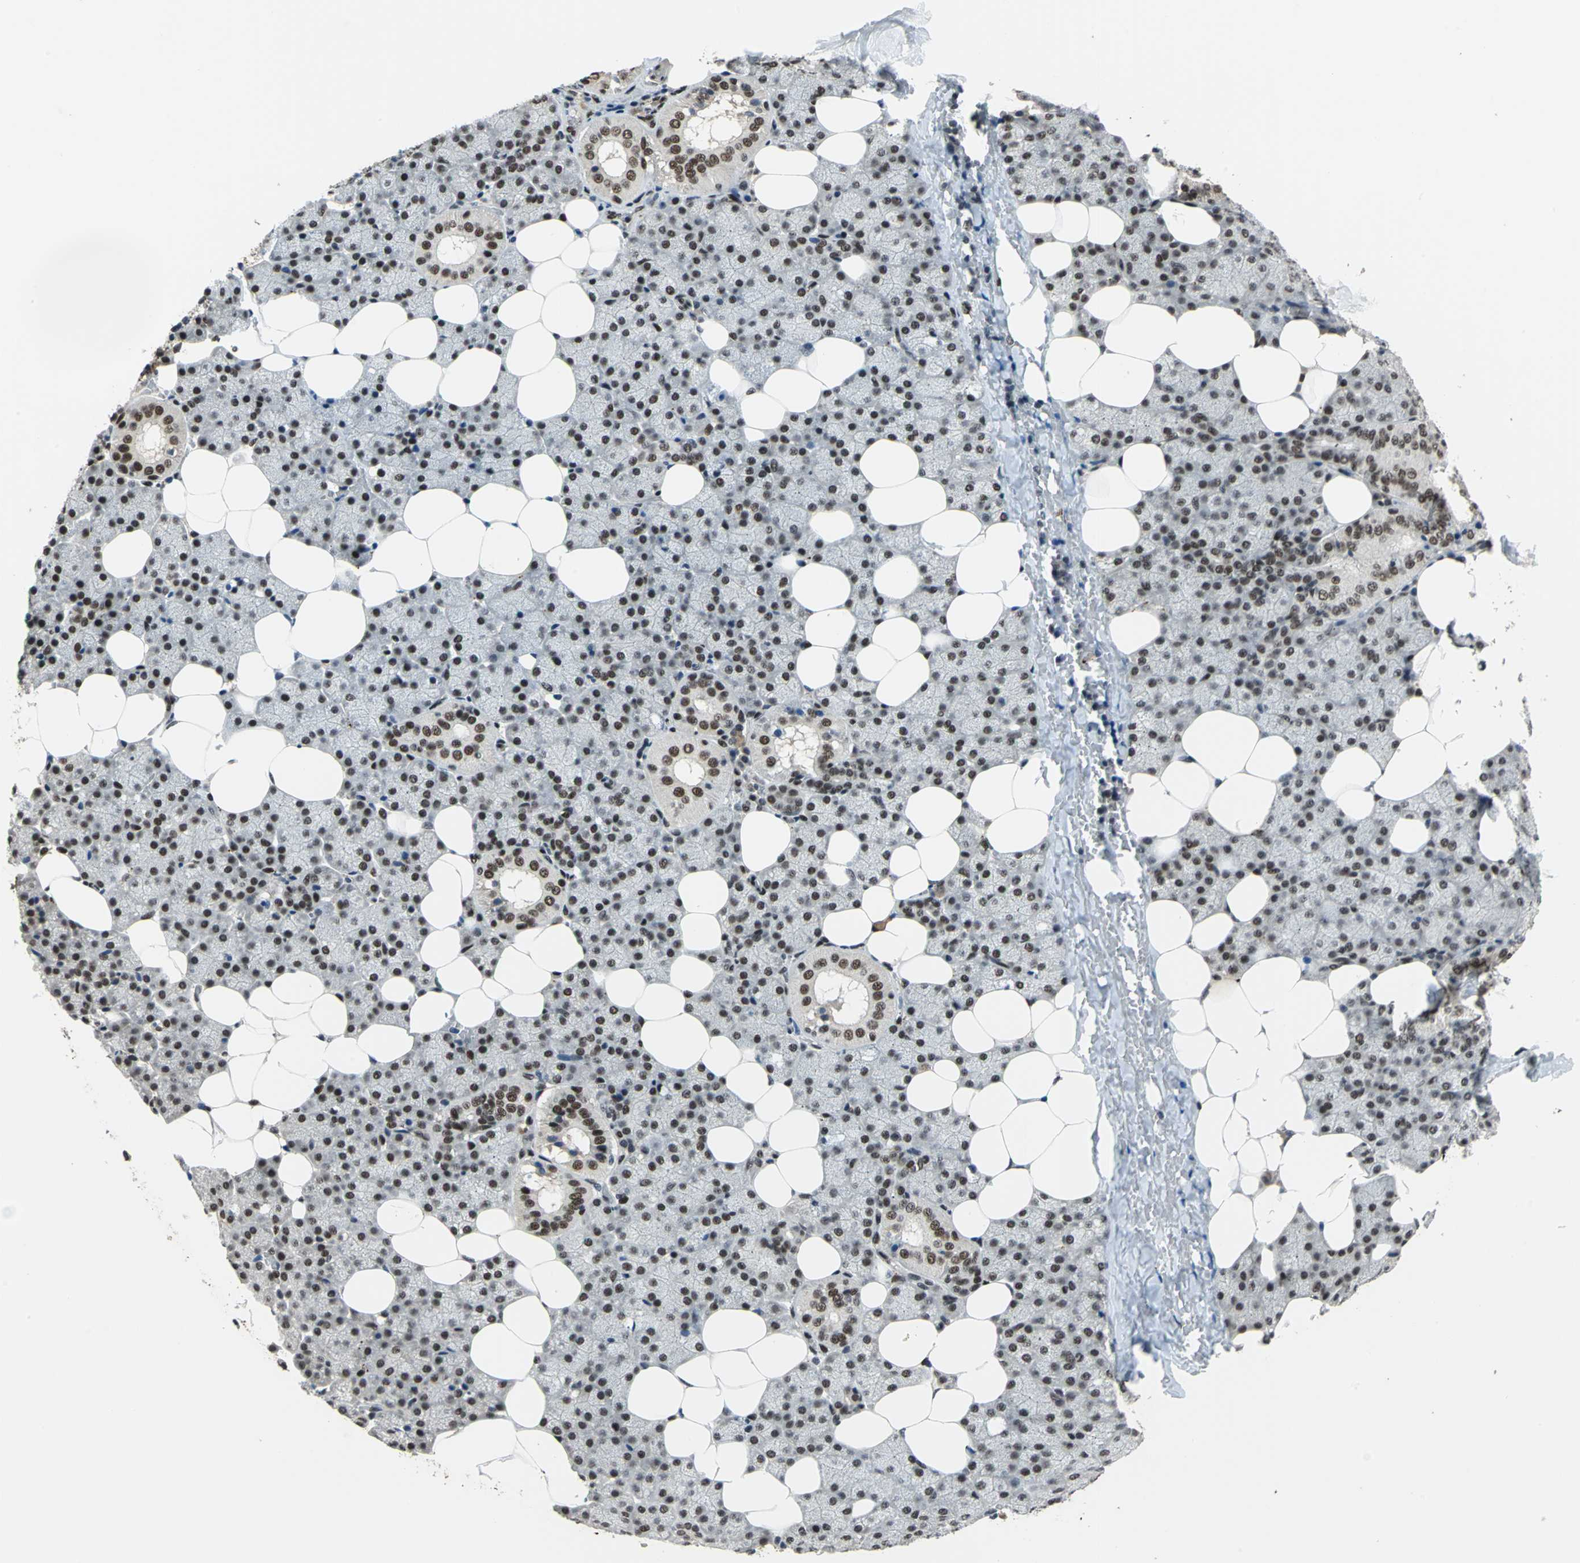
{"staining": {"intensity": "moderate", "quantity": ">75%", "location": "nuclear"}, "tissue": "salivary gland", "cell_type": "Glandular cells", "image_type": "normal", "snomed": [{"axis": "morphology", "description": "Normal tissue, NOS"}, {"axis": "topography", "description": "Lymph node"}, {"axis": "topography", "description": "Salivary gland"}], "caption": "Immunohistochemistry (DAB) staining of normal salivary gland reveals moderate nuclear protein staining in approximately >75% of glandular cells.", "gene": "ELF2", "patient": {"sex": "male", "age": 8}}